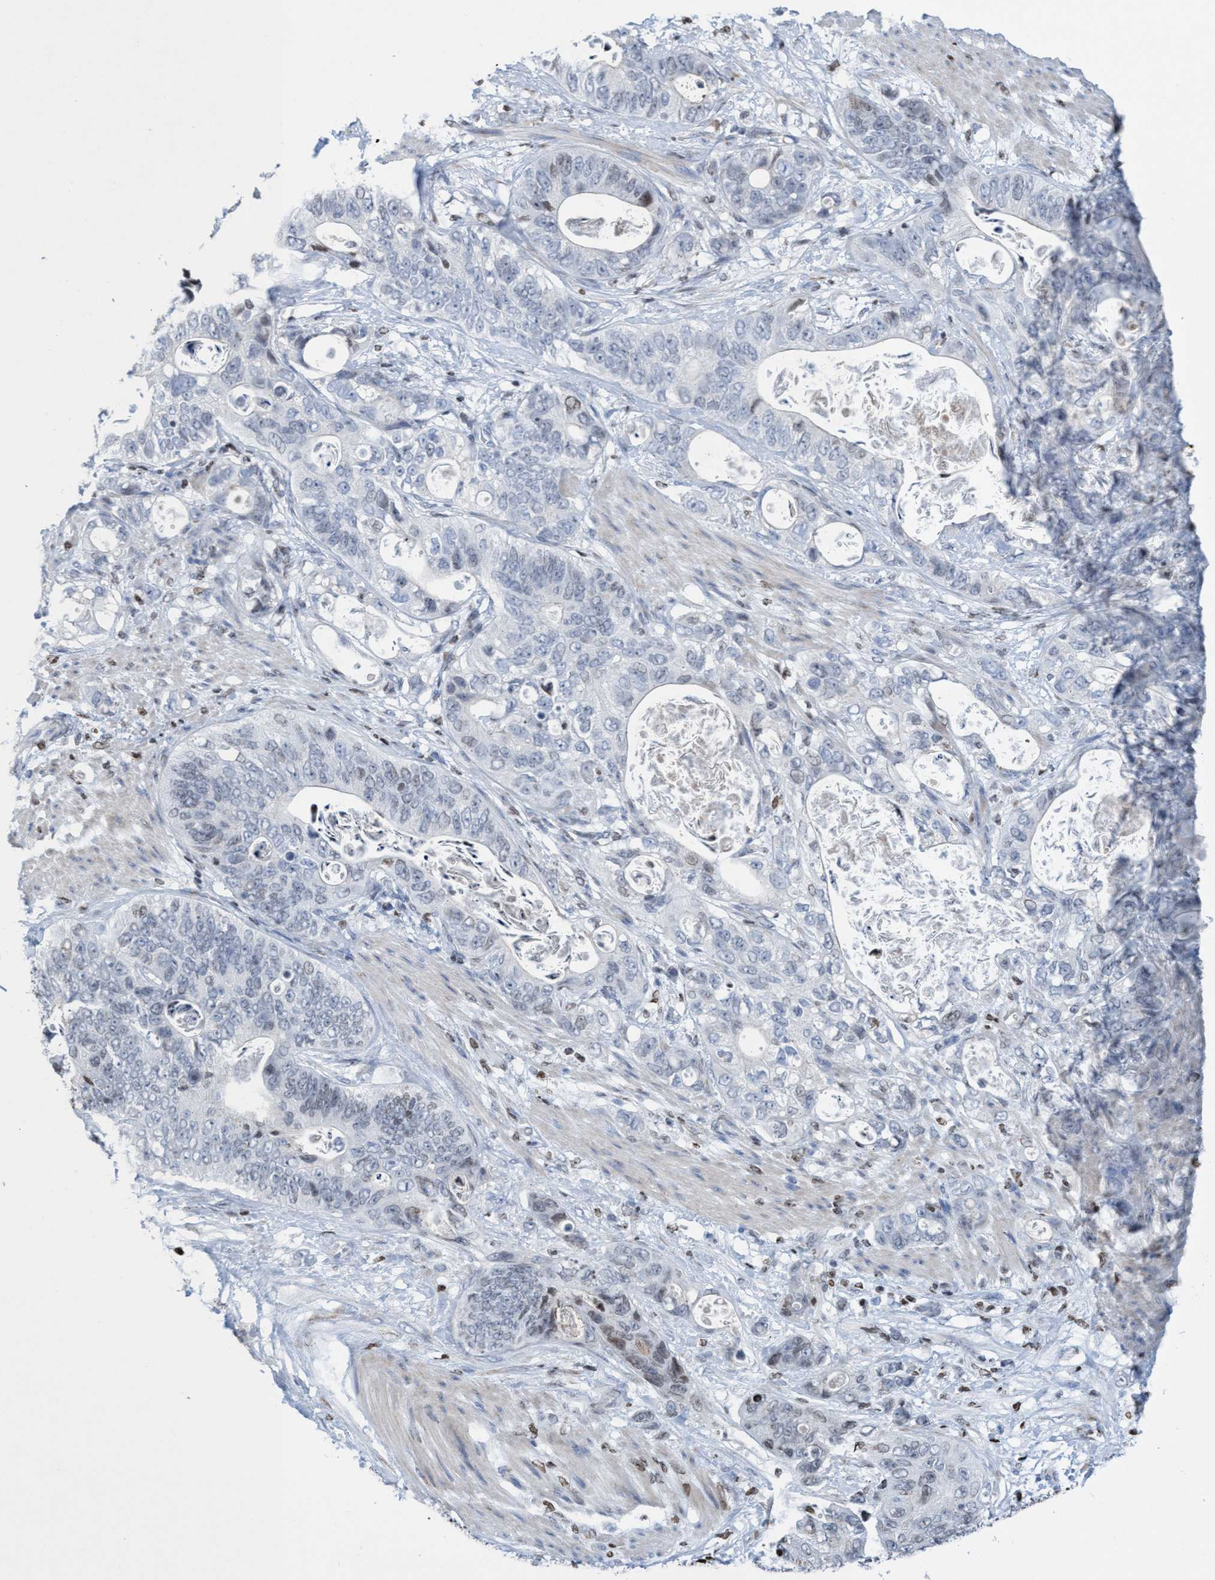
{"staining": {"intensity": "negative", "quantity": "none", "location": "none"}, "tissue": "stomach cancer", "cell_type": "Tumor cells", "image_type": "cancer", "snomed": [{"axis": "morphology", "description": "Normal tissue, NOS"}, {"axis": "morphology", "description": "Adenocarcinoma, NOS"}, {"axis": "topography", "description": "Stomach"}], "caption": "Human stomach adenocarcinoma stained for a protein using IHC demonstrates no positivity in tumor cells.", "gene": "CBX2", "patient": {"sex": "female", "age": 89}}